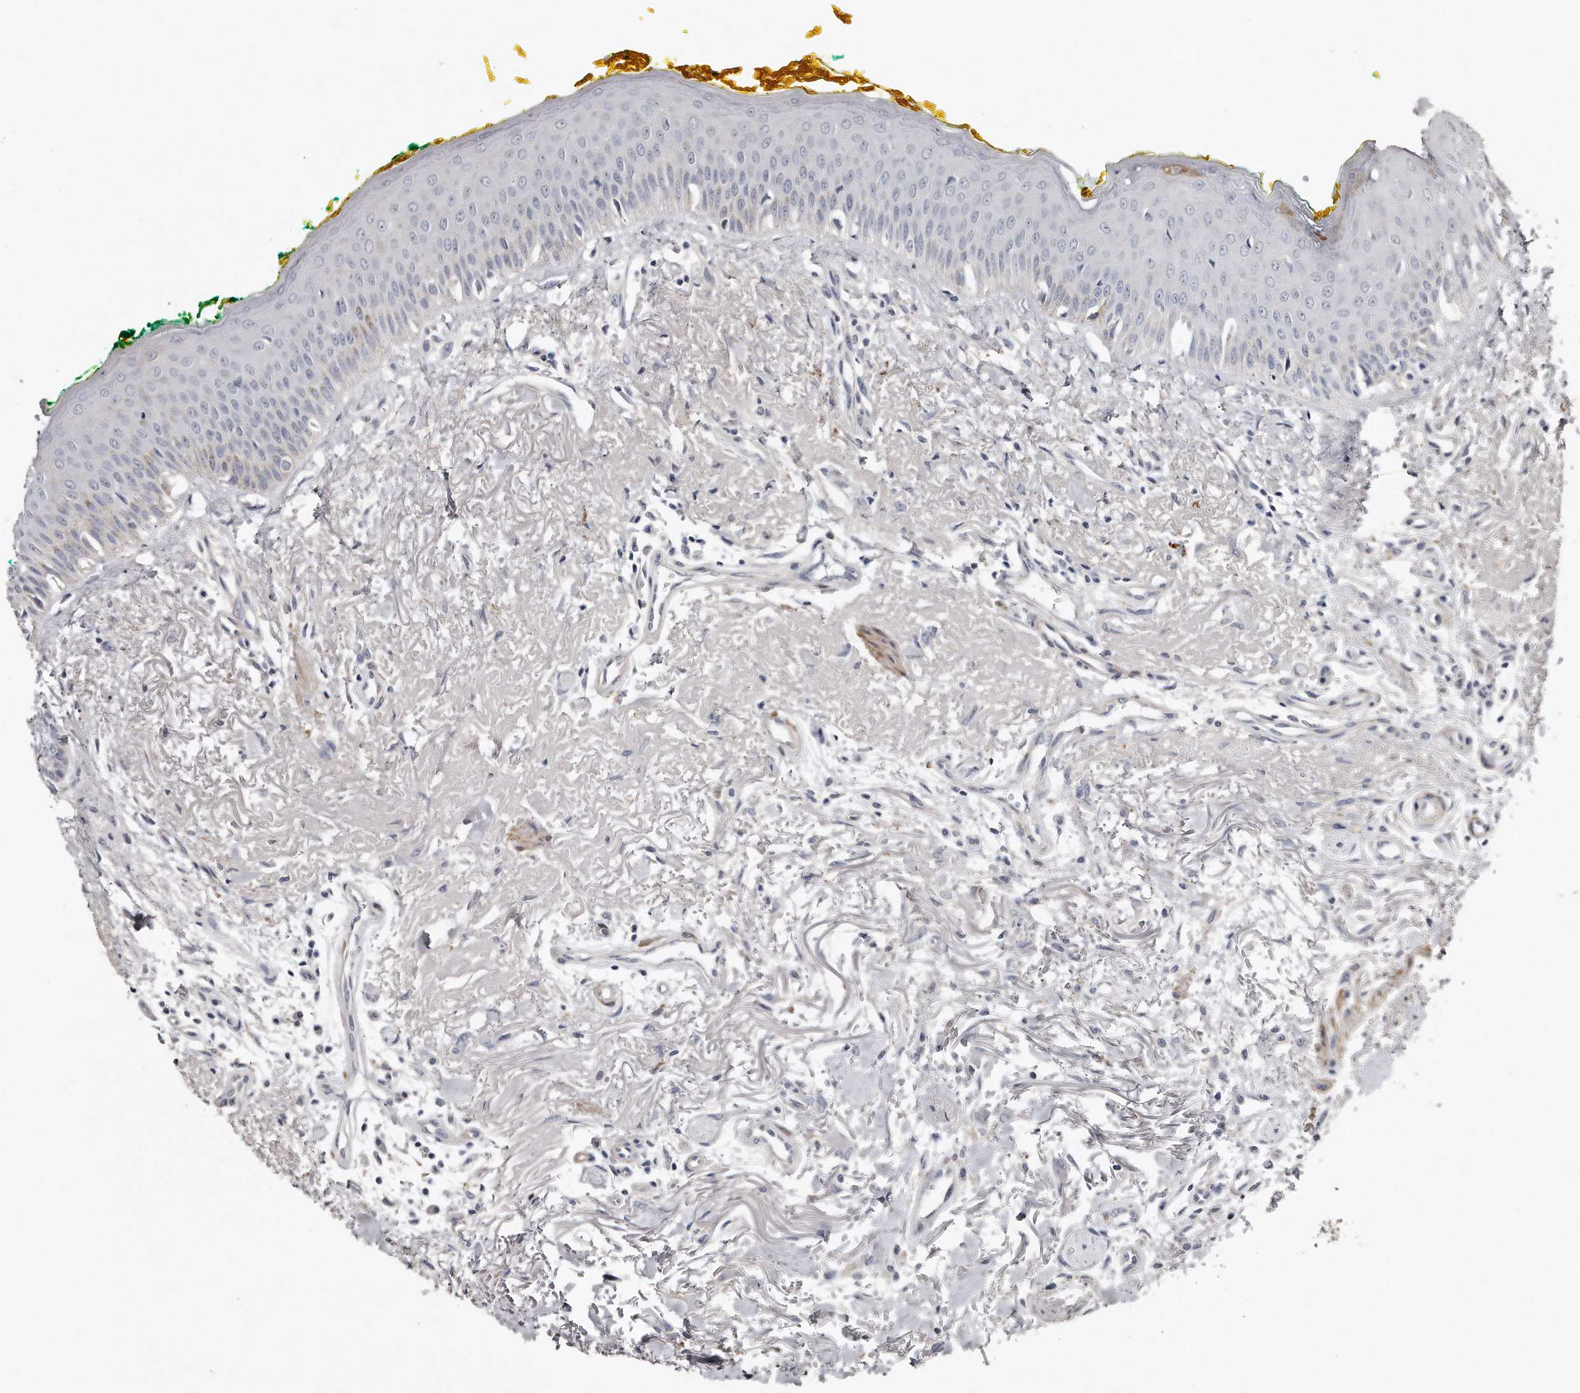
{"staining": {"intensity": "negative", "quantity": "none", "location": "none"}, "tissue": "oral mucosa", "cell_type": "Squamous epithelial cells", "image_type": "normal", "snomed": [{"axis": "morphology", "description": "Normal tissue, NOS"}, {"axis": "topography", "description": "Oral tissue"}], "caption": "Squamous epithelial cells show no significant protein staining in benign oral mucosa. (Brightfield microscopy of DAB (3,3'-diaminobenzidine) immunohistochemistry at high magnification).", "gene": "LMOD1", "patient": {"sex": "female", "age": 70}}